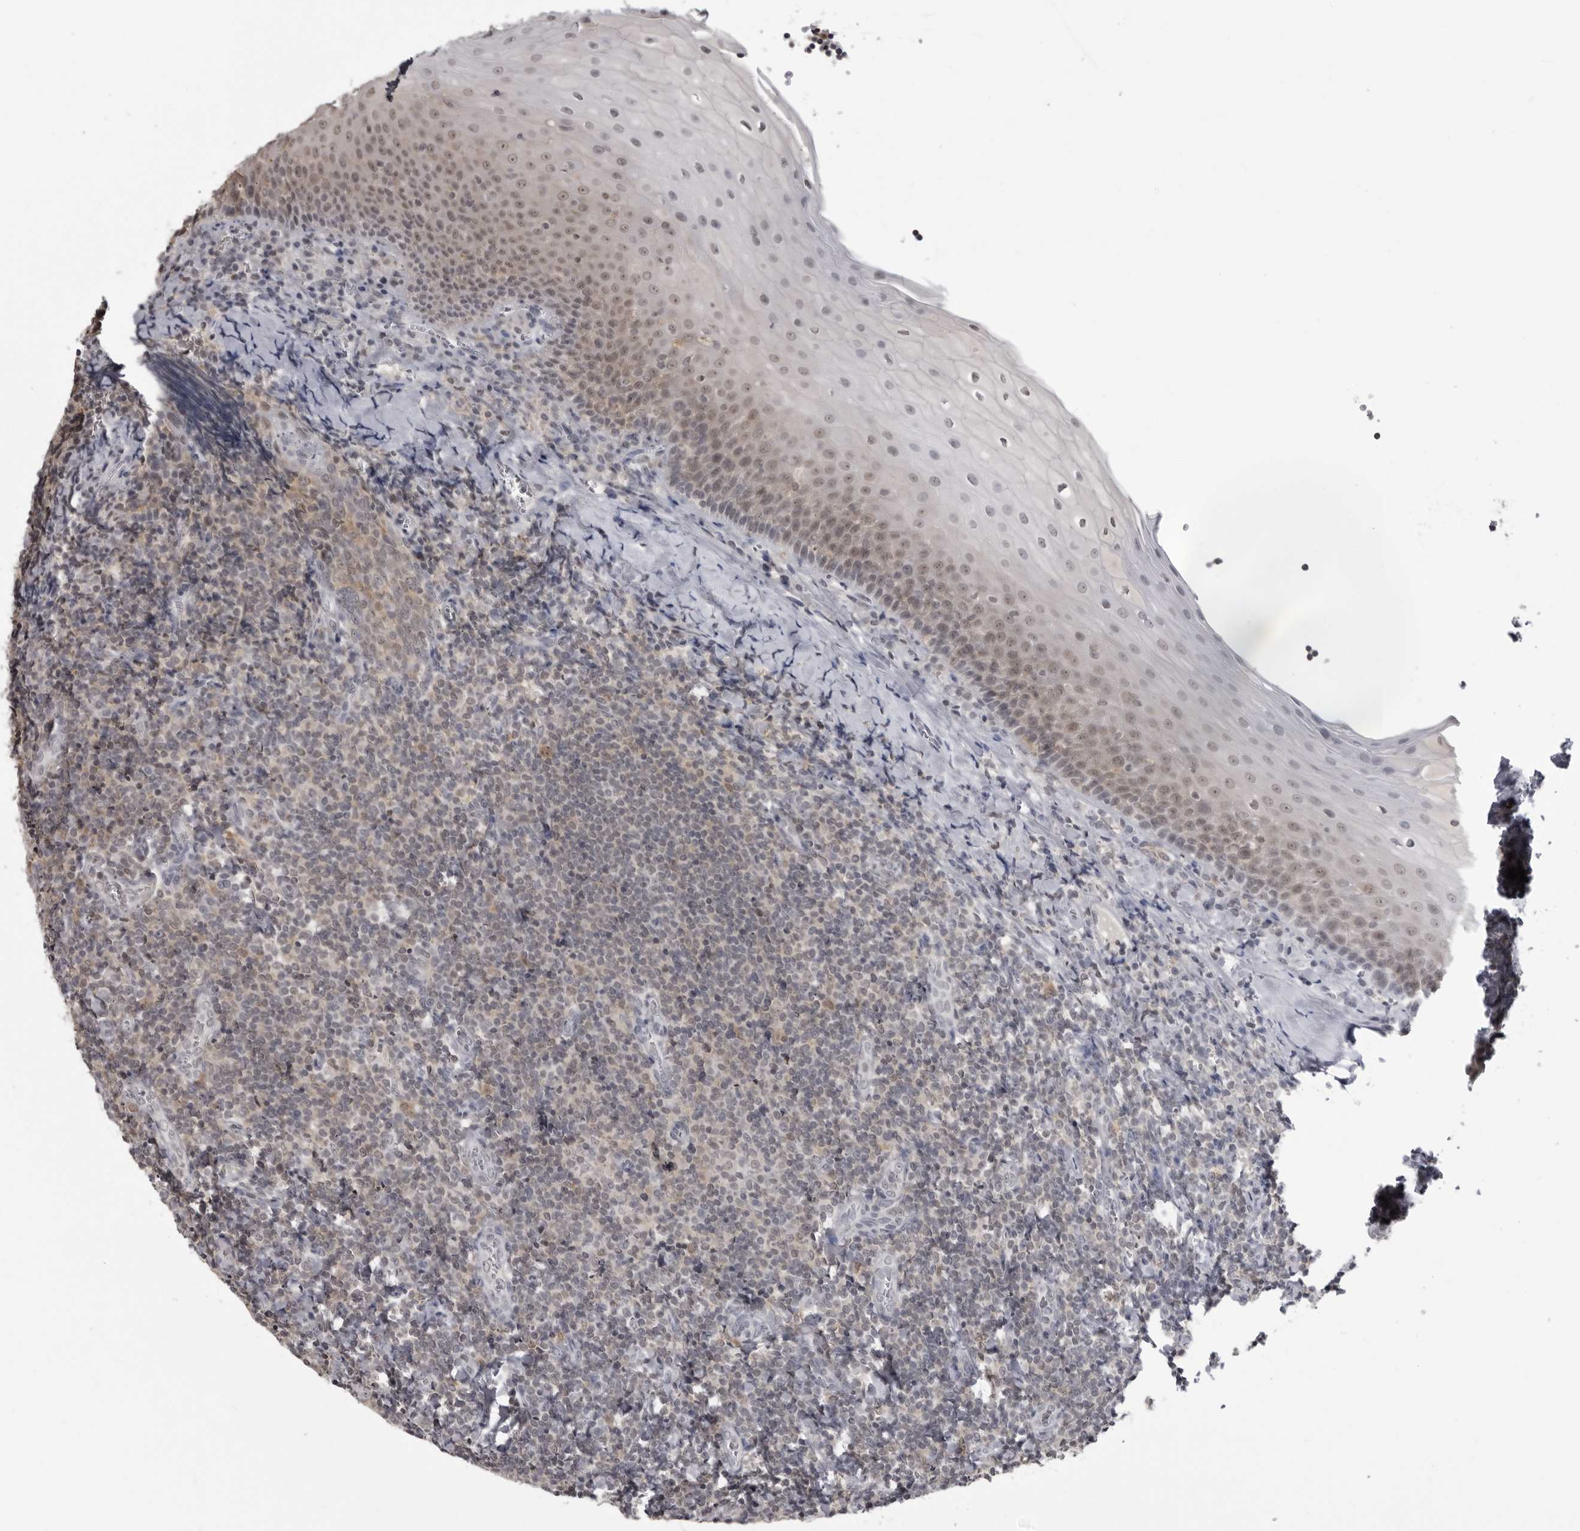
{"staining": {"intensity": "weak", "quantity": ">75%", "location": "cytoplasmic/membranous,nuclear"}, "tissue": "tonsil", "cell_type": "Germinal center cells", "image_type": "normal", "snomed": [{"axis": "morphology", "description": "Normal tissue, NOS"}, {"axis": "topography", "description": "Tonsil"}], "caption": "Immunohistochemical staining of unremarkable human tonsil shows weak cytoplasmic/membranous,nuclear protein positivity in about >75% of germinal center cells. The staining was performed using DAB, with brown indicating positive protein expression. Nuclei are stained blue with hematoxylin.", "gene": "PDCL3", "patient": {"sex": "male", "age": 27}}